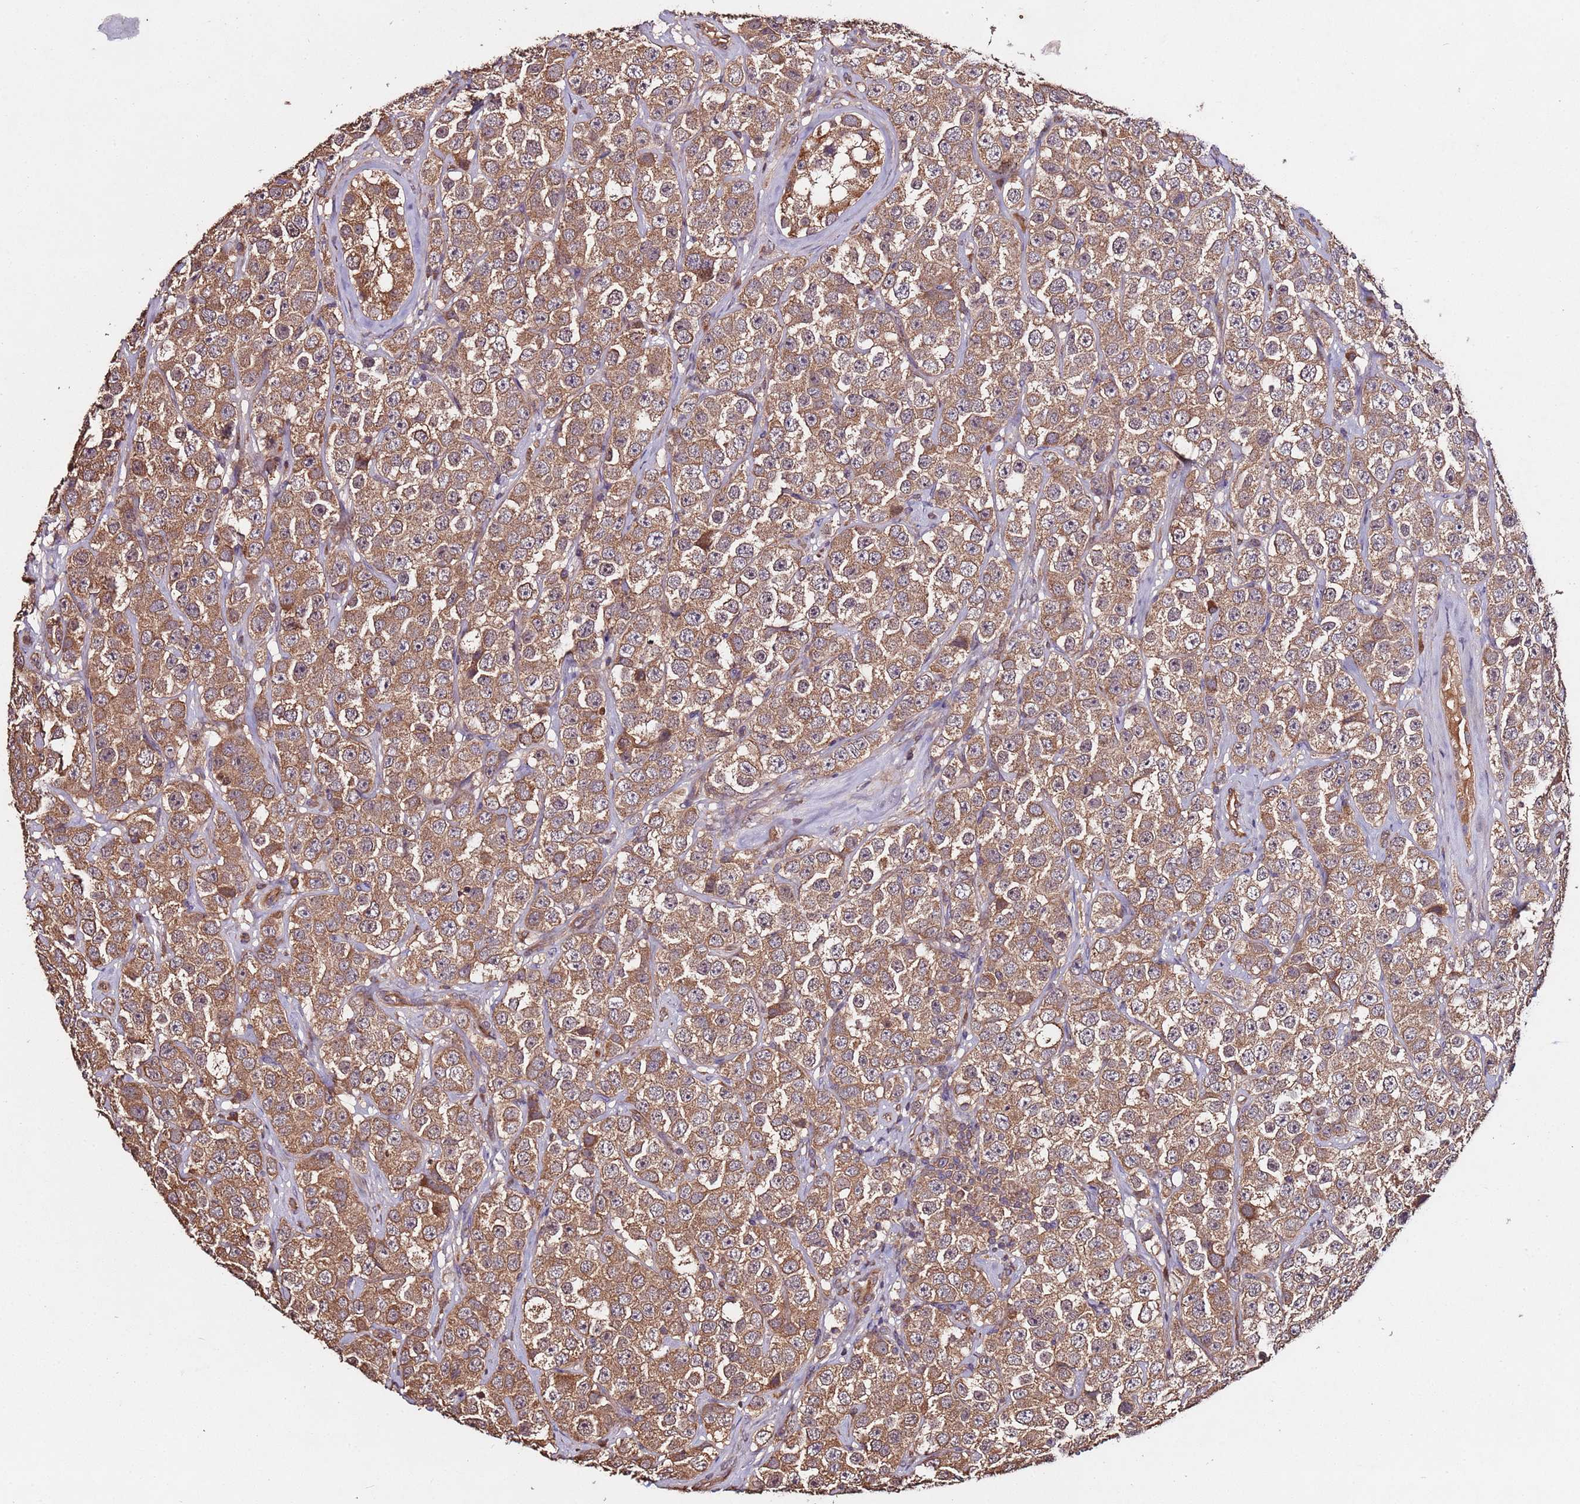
{"staining": {"intensity": "moderate", "quantity": ">75%", "location": "cytoplasmic/membranous"}, "tissue": "testis cancer", "cell_type": "Tumor cells", "image_type": "cancer", "snomed": [{"axis": "morphology", "description": "Seminoma, NOS"}, {"axis": "topography", "description": "Testis"}], "caption": "Seminoma (testis) stained for a protein (brown) displays moderate cytoplasmic/membranous positive expression in about >75% of tumor cells.", "gene": "RPS15A", "patient": {"sex": "male", "age": 28}}